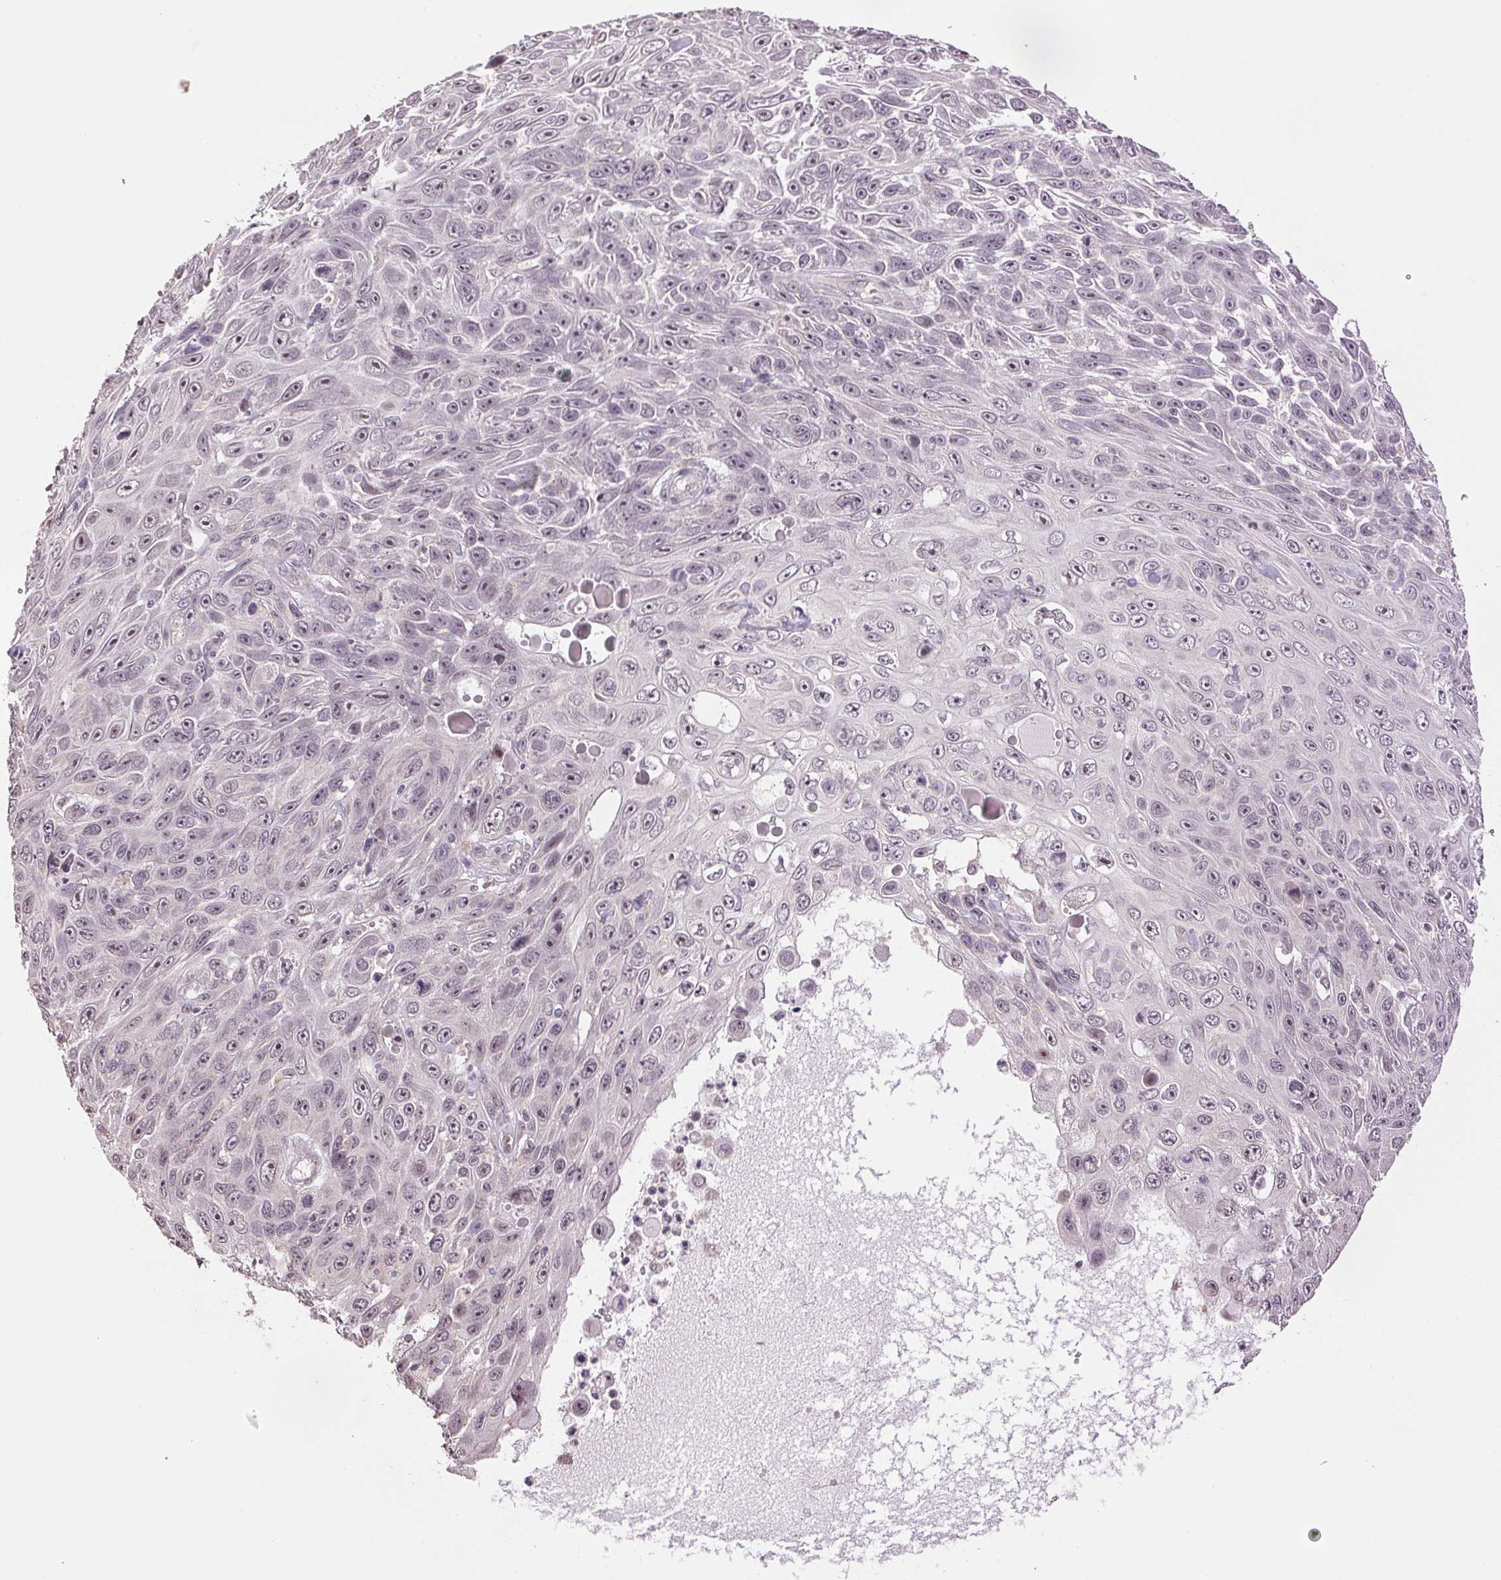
{"staining": {"intensity": "weak", "quantity": "<25%", "location": "nuclear"}, "tissue": "skin cancer", "cell_type": "Tumor cells", "image_type": "cancer", "snomed": [{"axis": "morphology", "description": "Squamous cell carcinoma, NOS"}, {"axis": "topography", "description": "Skin"}], "caption": "This is a micrograph of immunohistochemistry staining of skin cancer, which shows no expression in tumor cells.", "gene": "PLCB1", "patient": {"sex": "male", "age": 82}}